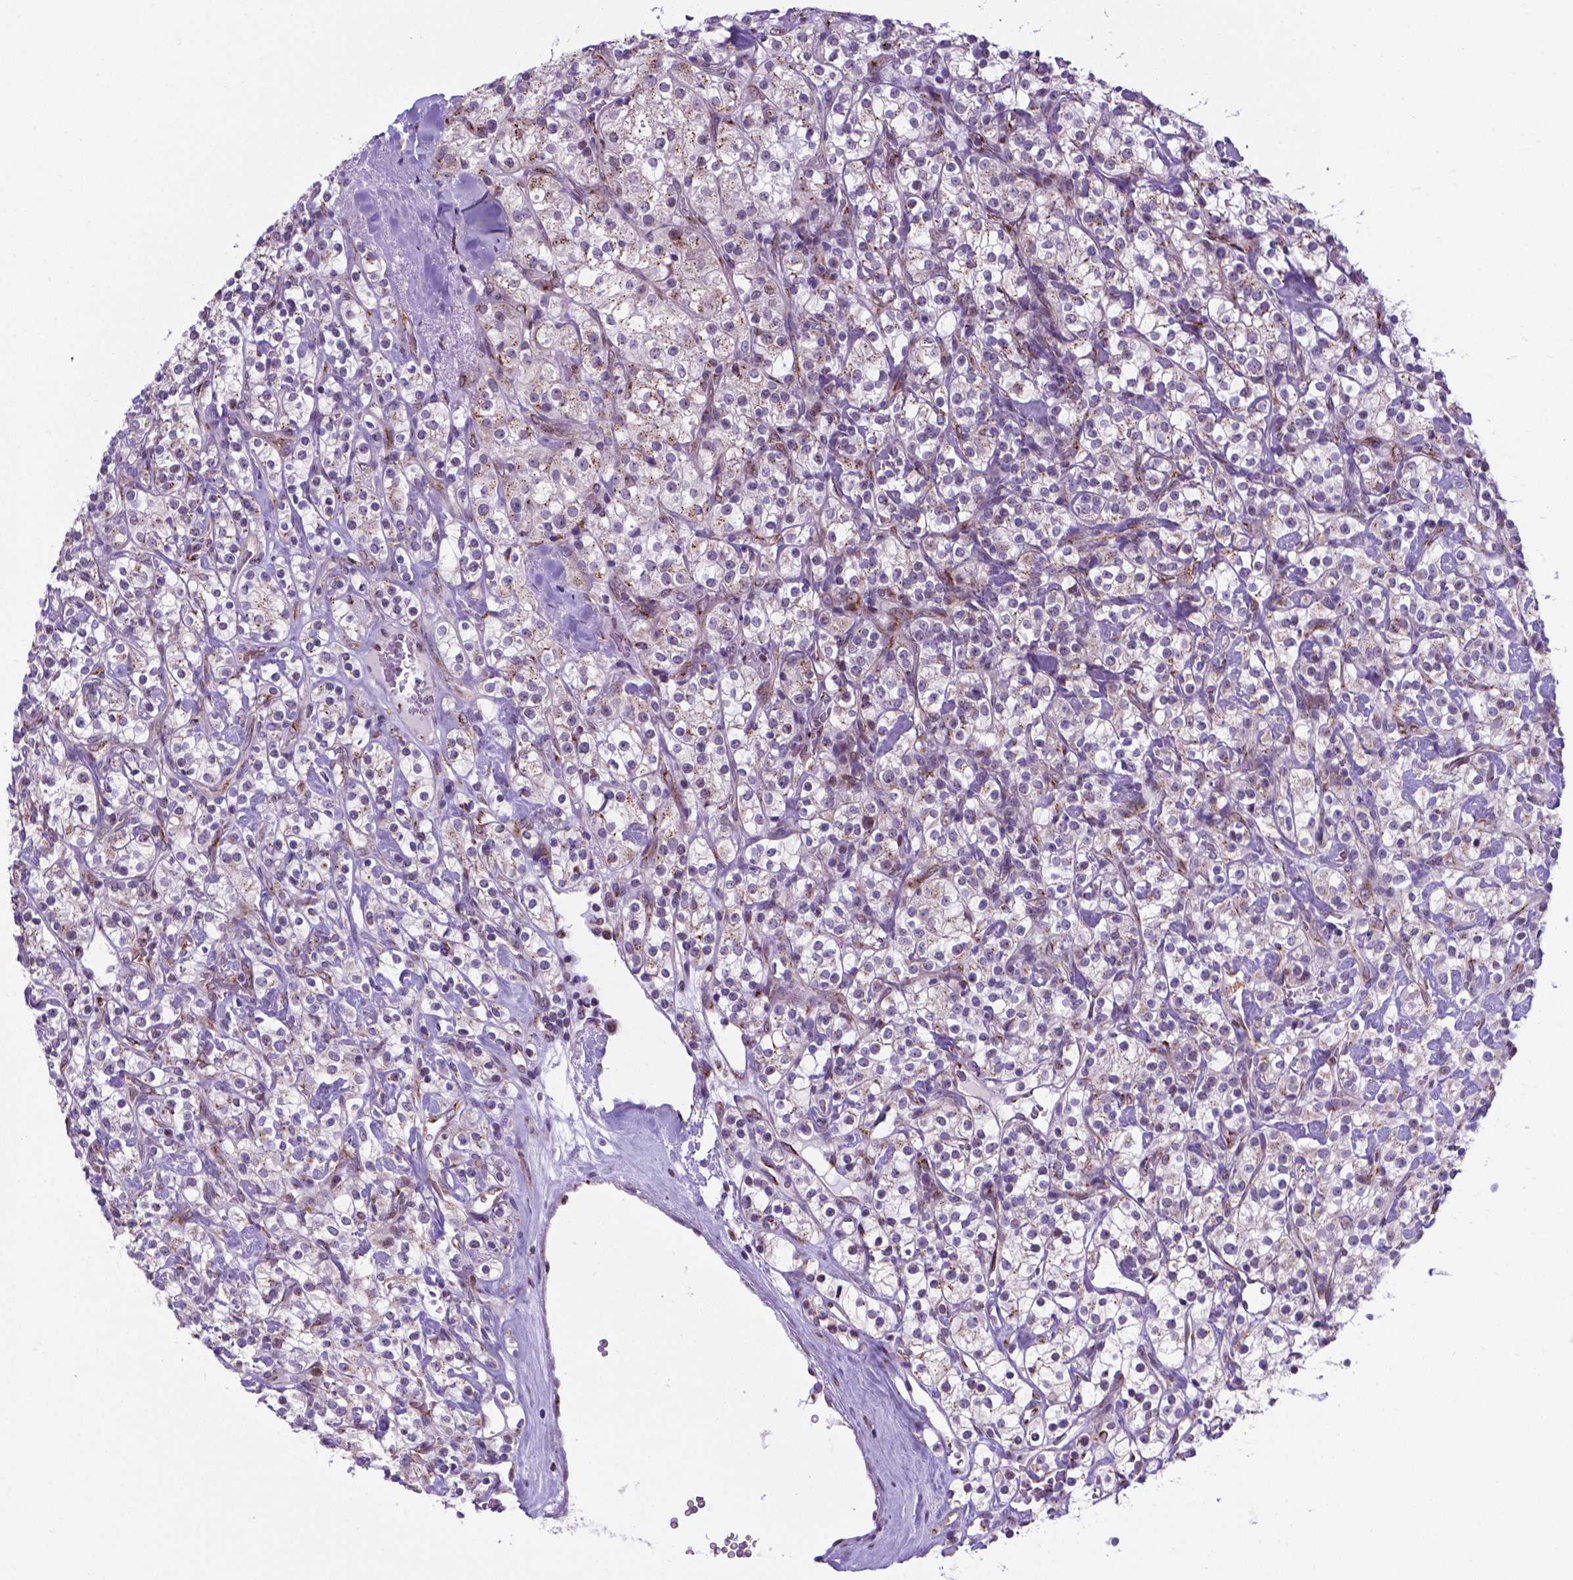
{"staining": {"intensity": "weak", "quantity": "25%-75%", "location": "cytoplasmic/membranous"}, "tissue": "renal cancer", "cell_type": "Tumor cells", "image_type": "cancer", "snomed": [{"axis": "morphology", "description": "Adenocarcinoma, NOS"}, {"axis": "topography", "description": "Kidney"}], "caption": "Immunohistochemistry (IHC) staining of renal cancer, which displays low levels of weak cytoplasmic/membranous positivity in approximately 25%-75% of tumor cells indicating weak cytoplasmic/membranous protein positivity. The staining was performed using DAB (brown) for protein detection and nuclei were counterstained in hematoxylin (blue).", "gene": "MRPL10", "patient": {"sex": "male", "age": 77}}